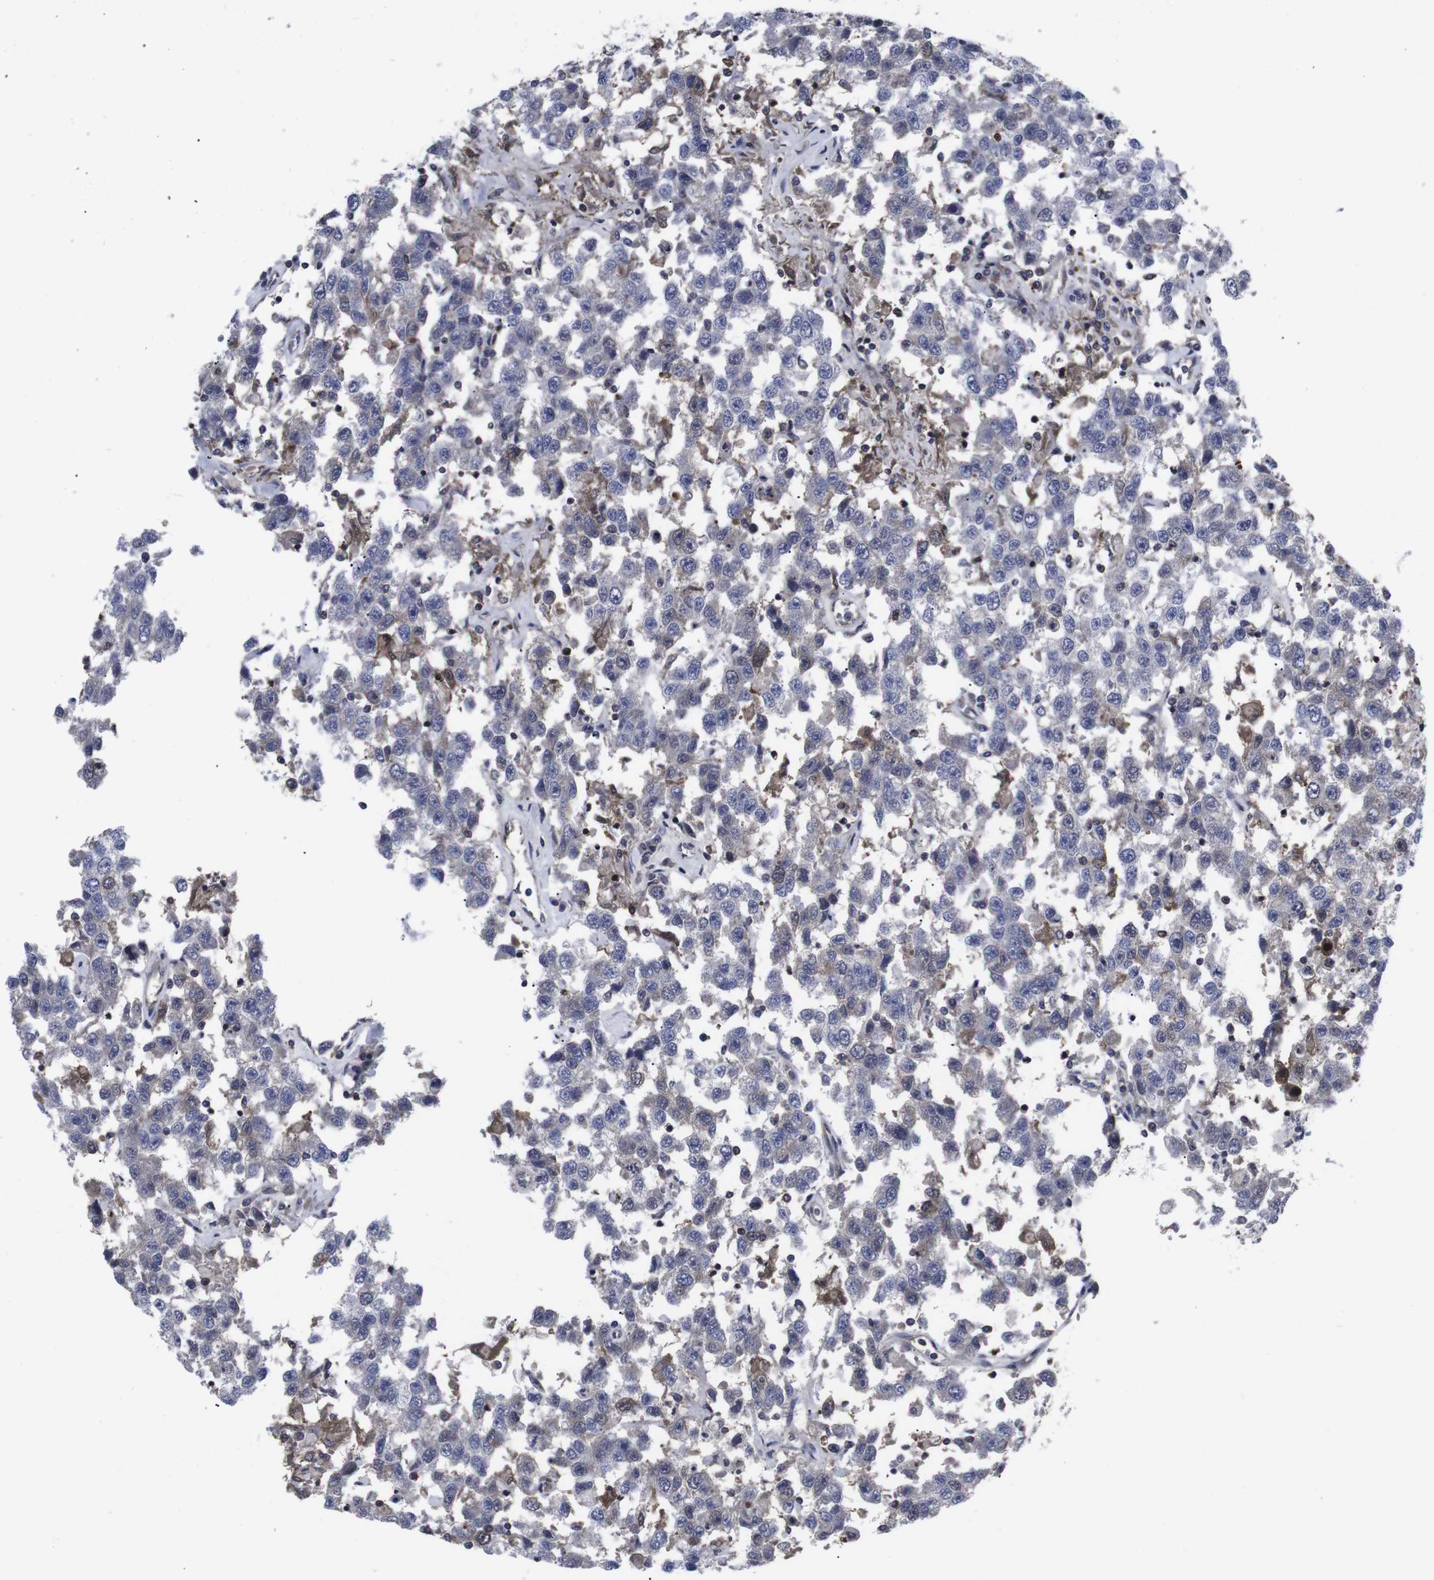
{"staining": {"intensity": "weak", "quantity": "<25%", "location": "cytoplasmic/membranous"}, "tissue": "testis cancer", "cell_type": "Tumor cells", "image_type": "cancer", "snomed": [{"axis": "morphology", "description": "Seminoma, NOS"}, {"axis": "topography", "description": "Testis"}], "caption": "Immunohistochemistry image of neoplastic tissue: human testis cancer stained with DAB (3,3'-diaminobenzidine) reveals no significant protein staining in tumor cells. Brightfield microscopy of immunohistochemistry stained with DAB (3,3'-diaminobenzidine) (brown) and hematoxylin (blue), captured at high magnification.", "gene": "HPRT1", "patient": {"sex": "male", "age": 41}}